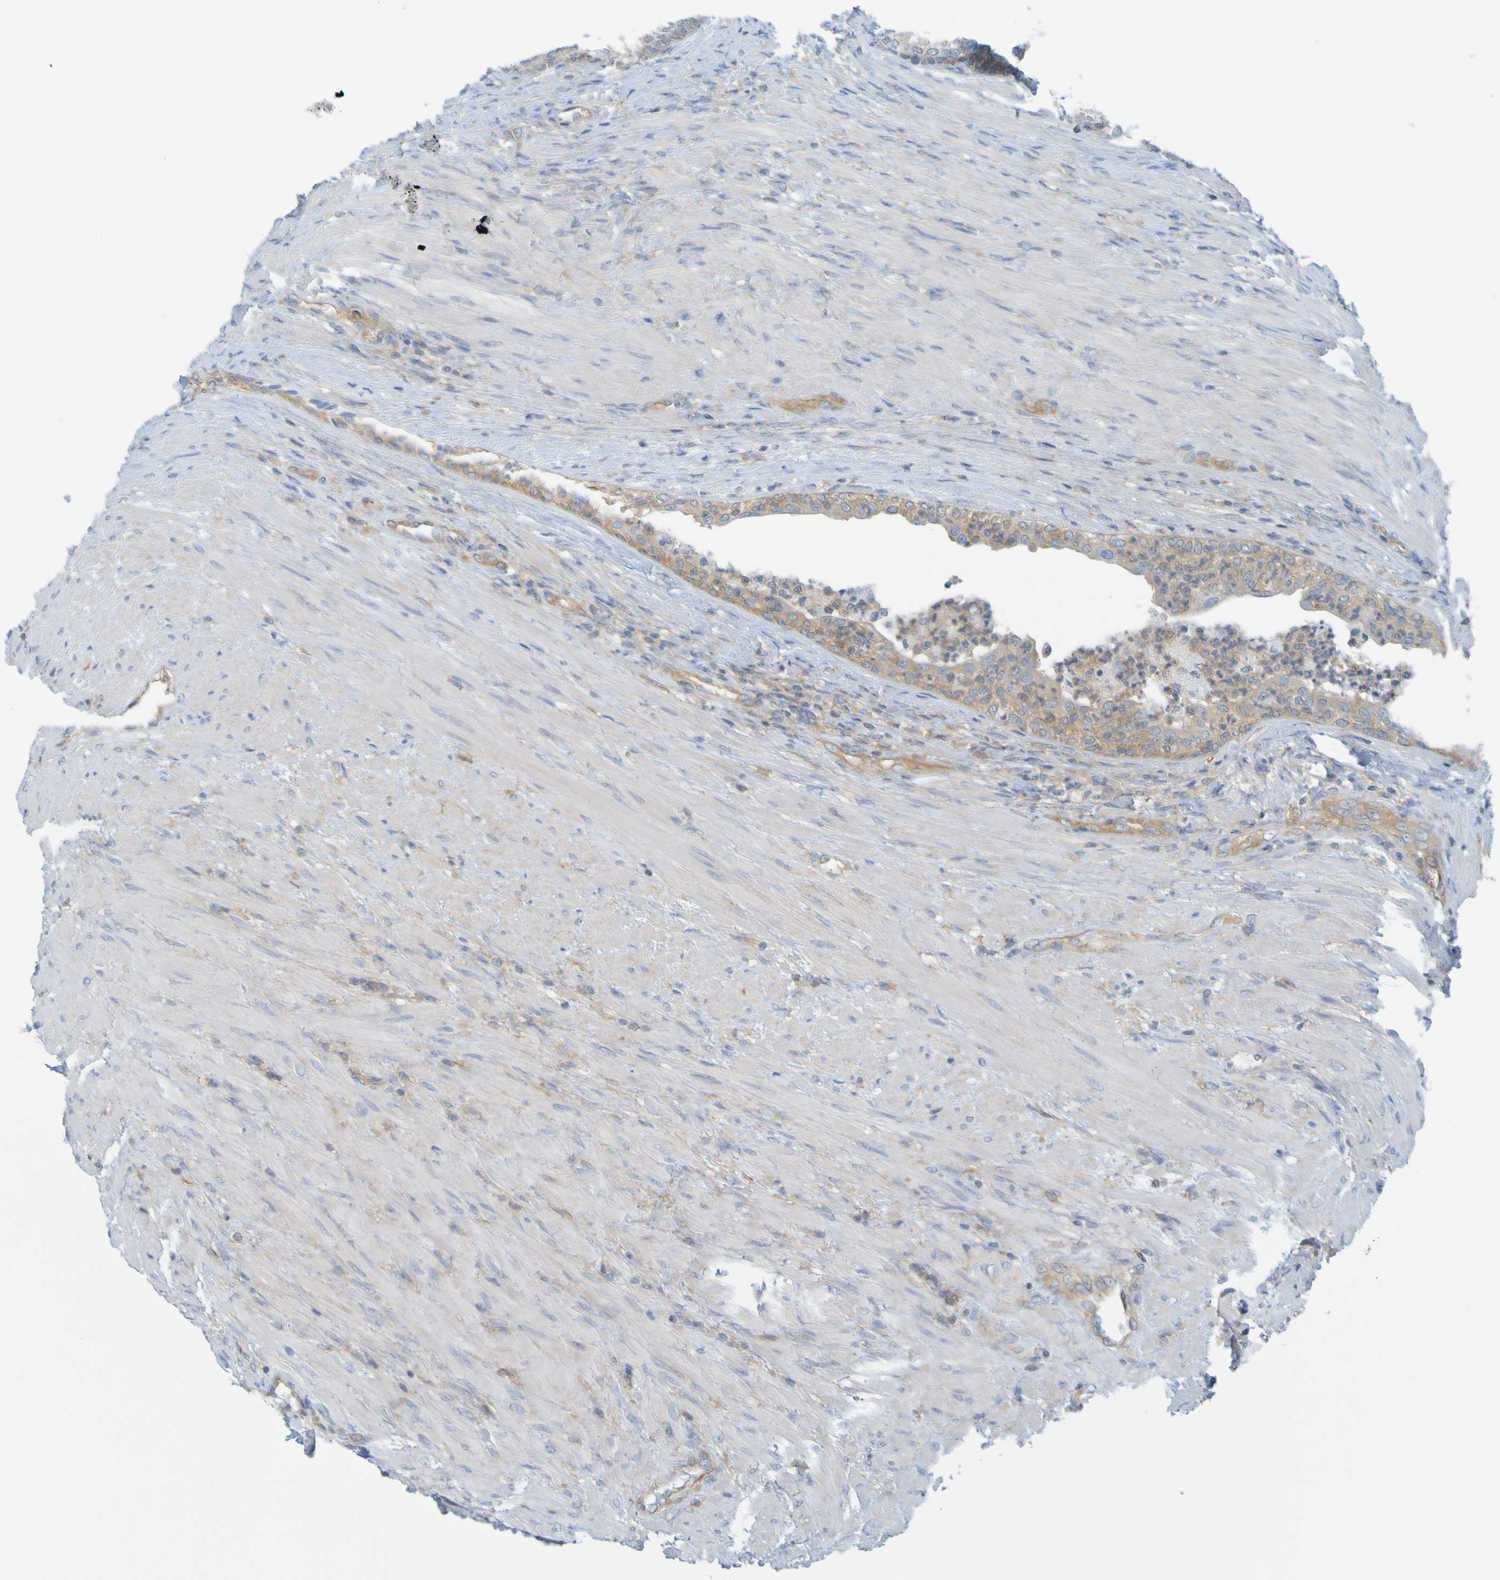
{"staining": {"intensity": "moderate", "quantity": "<25%", "location": "cytoplasmic/membranous"}, "tissue": "prostate", "cell_type": "Glandular cells", "image_type": "normal", "snomed": [{"axis": "morphology", "description": "Normal tissue, NOS"}, {"axis": "topography", "description": "Prostate"}], "caption": "DAB (3,3'-diaminobenzidine) immunohistochemical staining of benign prostate shows moderate cytoplasmic/membranous protein positivity in approximately <25% of glandular cells. (Brightfield microscopy of DAB IHC at high magnification).", "gene": "APPL1", "patient": {"sex": "male", "age": 76}}